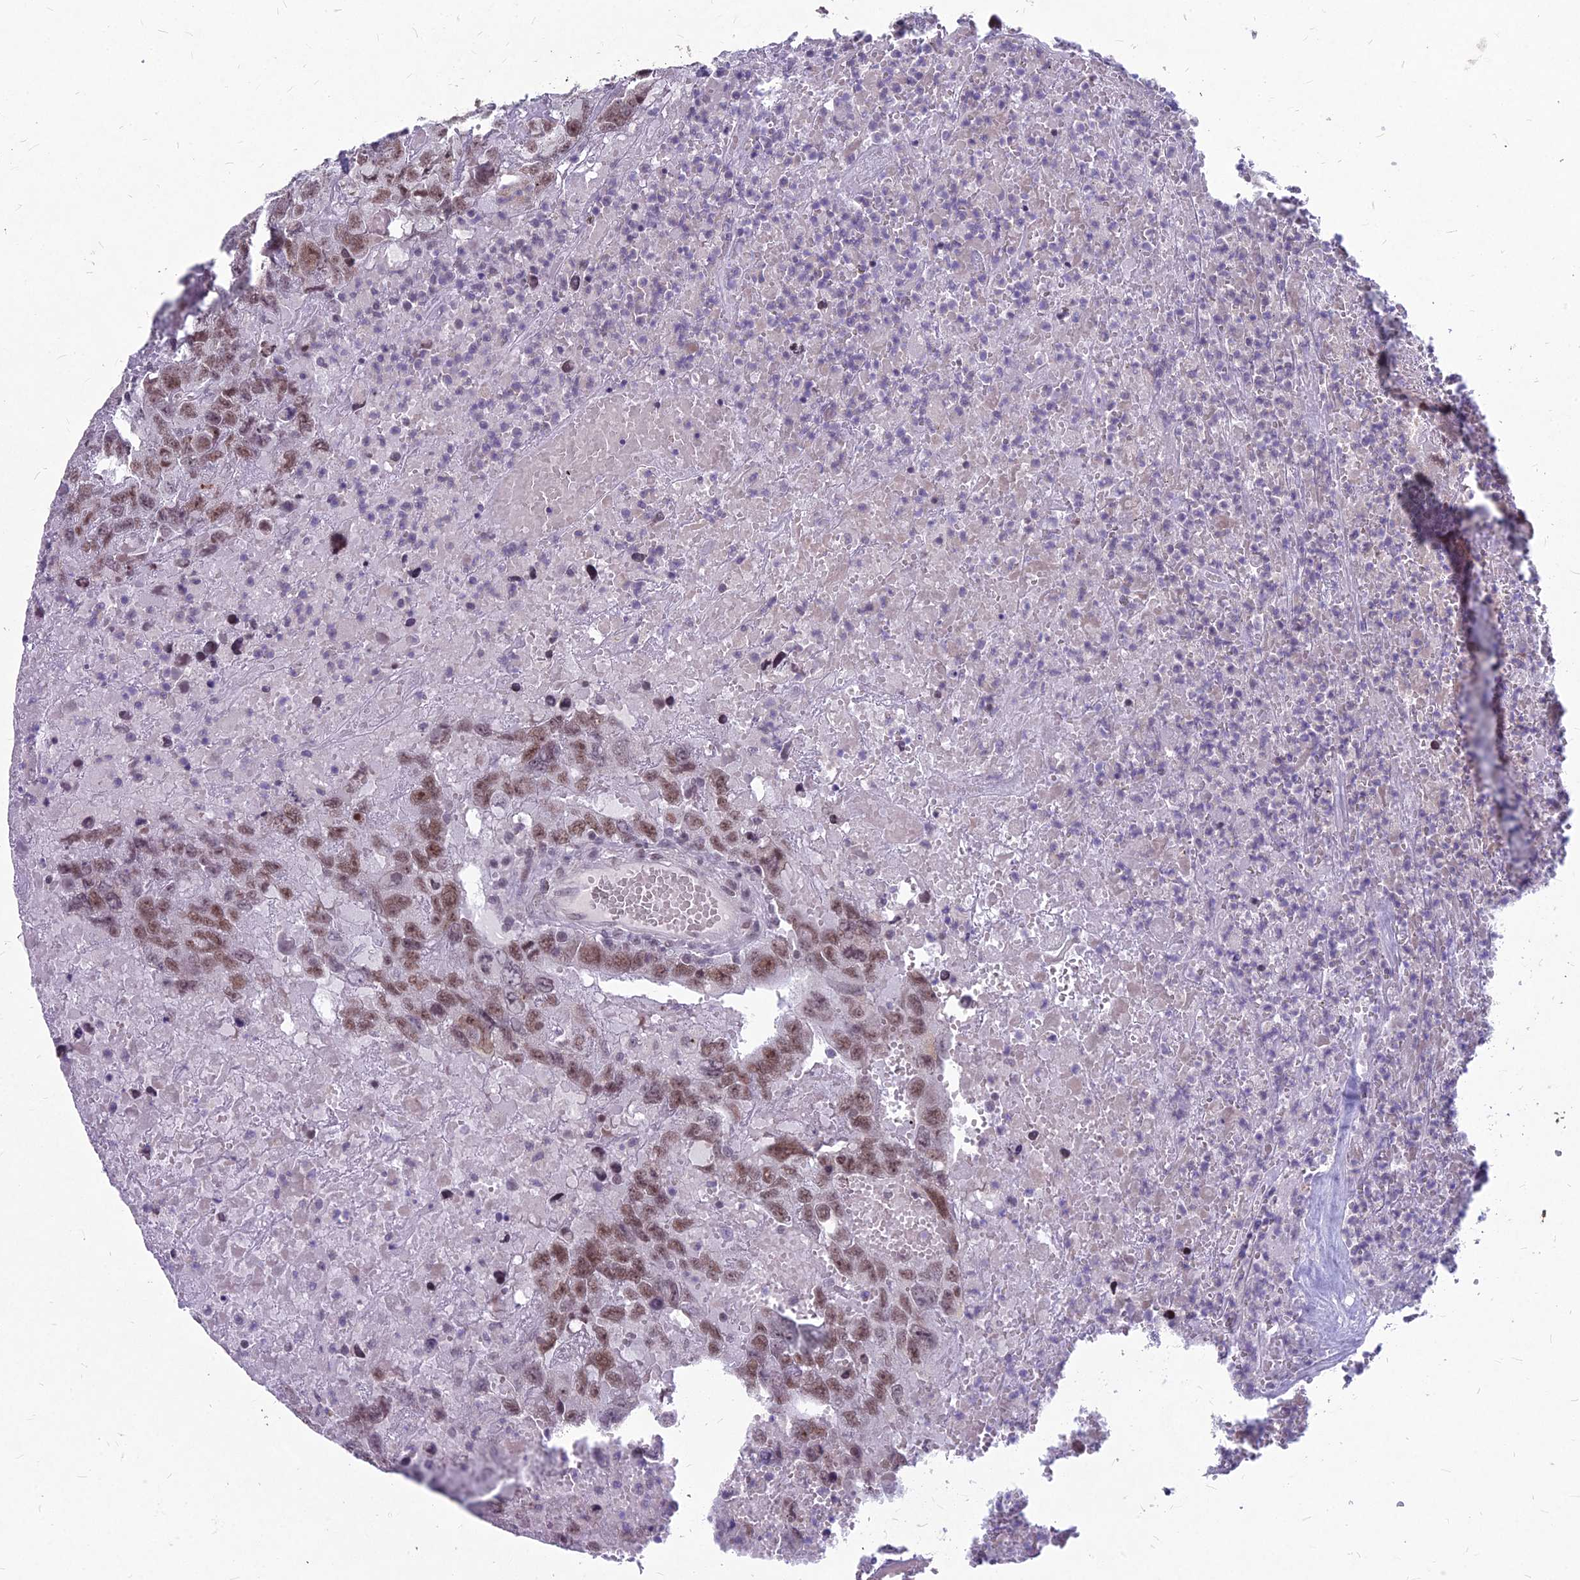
{"staining": {"intensity": "moderate", "quantity": ">75%", "location": "nuclear"}, "tissue": "testis cancer", "cell_type": "Tumor cells", "image_type": "cancer", "snomed": [{"axis": "morphology", "description": "Carcinoma, Embryonal, NOS"}, {"axis": "topography", "description": "Testis"}], "caption": "The immunohistochemical stain labels moderate nuclear expression in tumor cells of testis embryonal carcinoma tissue.", "gene": "KAT7", "patient": {"sex": "male", "age": 45}}